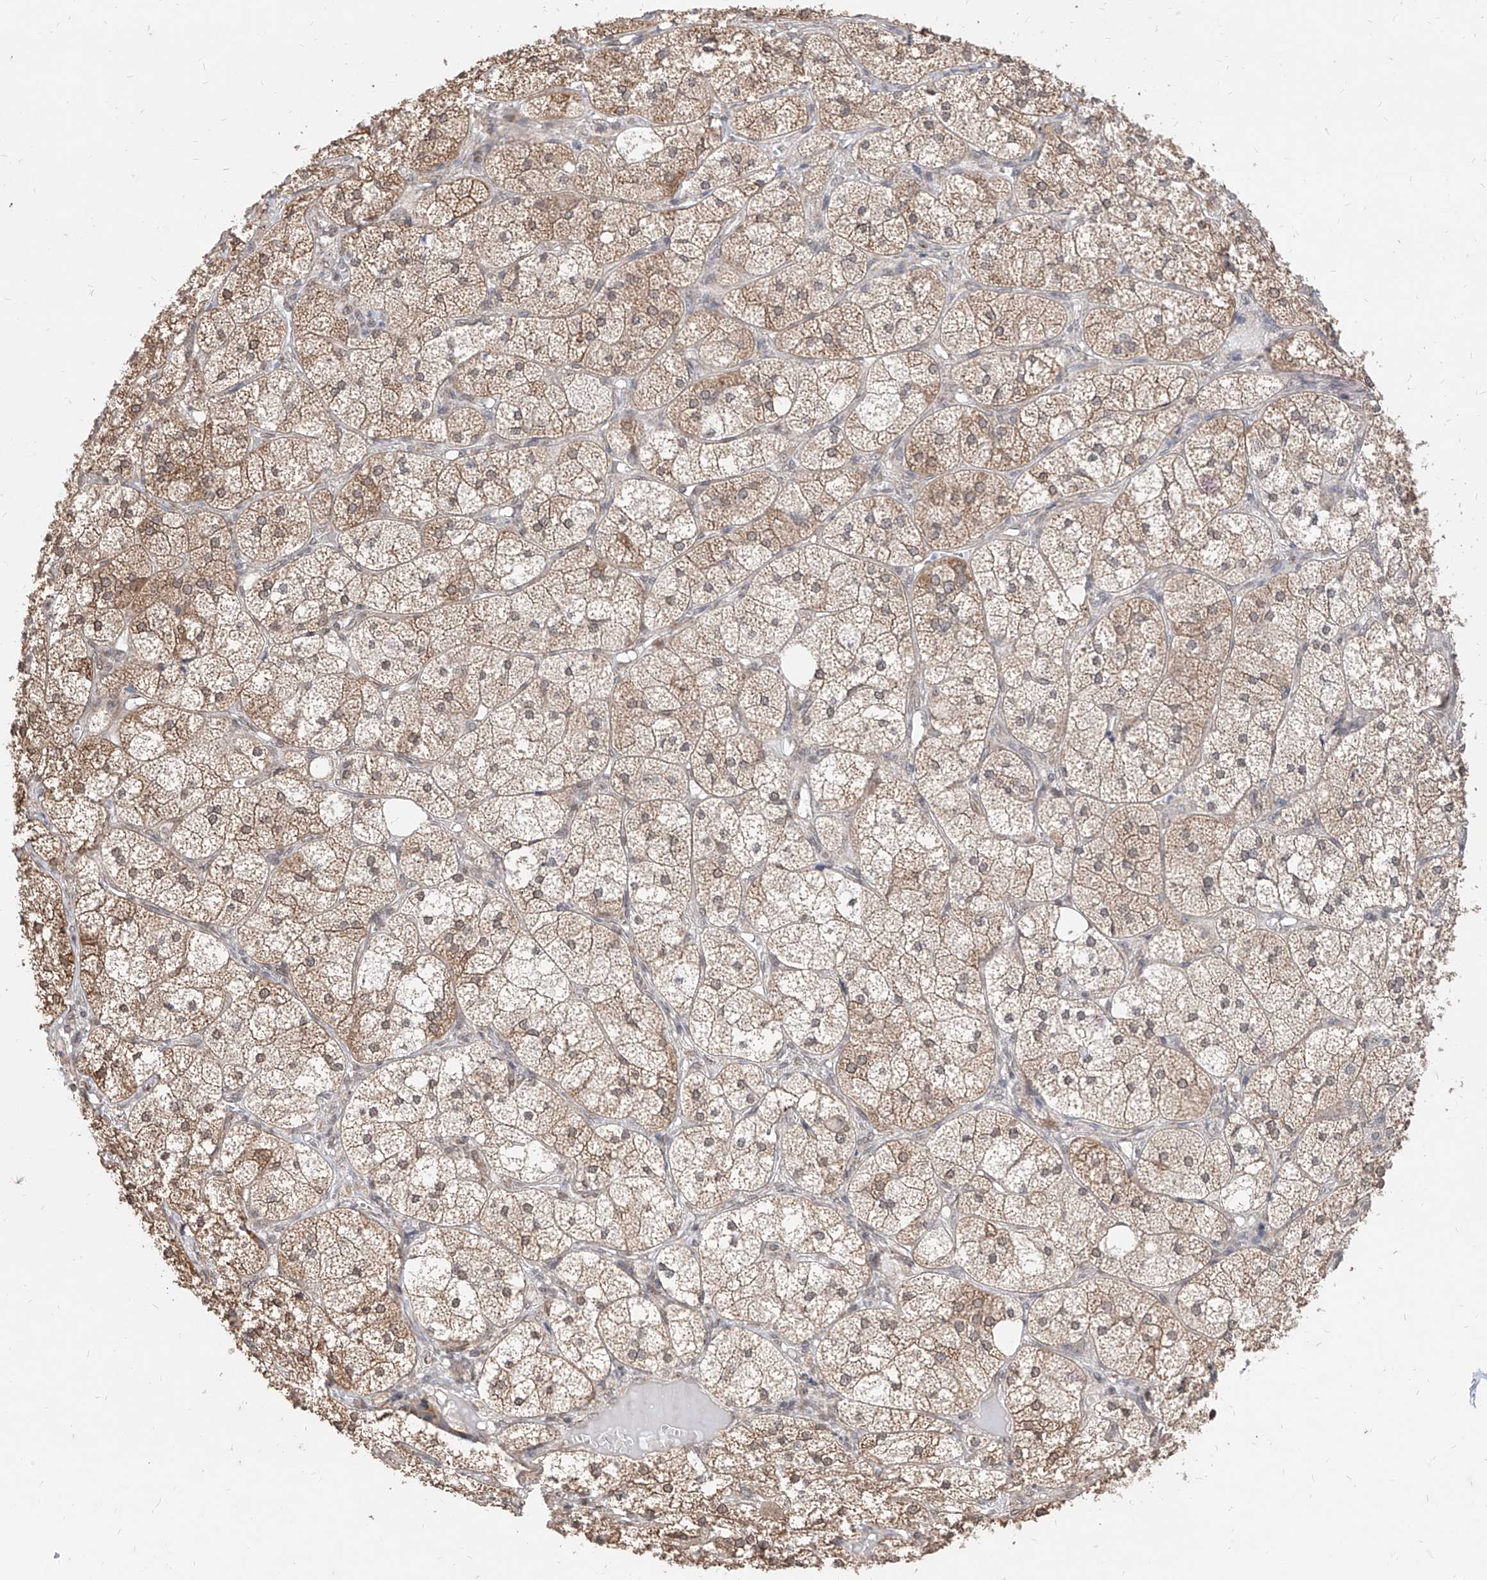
{"staining": {"intensity": "moderate", "quantity": ">75%", "location": "cytoplasmic/membranous"}, "tissue": "adrenal gland", "cell_type": "Glandular cells", "image_type": "normal", "snomed": [{"axis": "morphology", "description": "Normal tissue, NOS"}, {"axis": "topography", "description": "Adrenal gland"}], "caption": "Immunohistochemistry (IHC) staining of unremarkable adrenal gland, which shows medium levels of moderate cytoplasmic/membranous expression in approximately >75% of glandular cells indicating moderate cytoplasmic/membranous protein positivity. The staining was performed using DAB (3,3'-diaminobenzidine) (brown) for protein detection and nuclei were counterstained in hematoxylin (blue).", "gene": "C8orf82", "patient": {"sex": "female", "age": 61}}